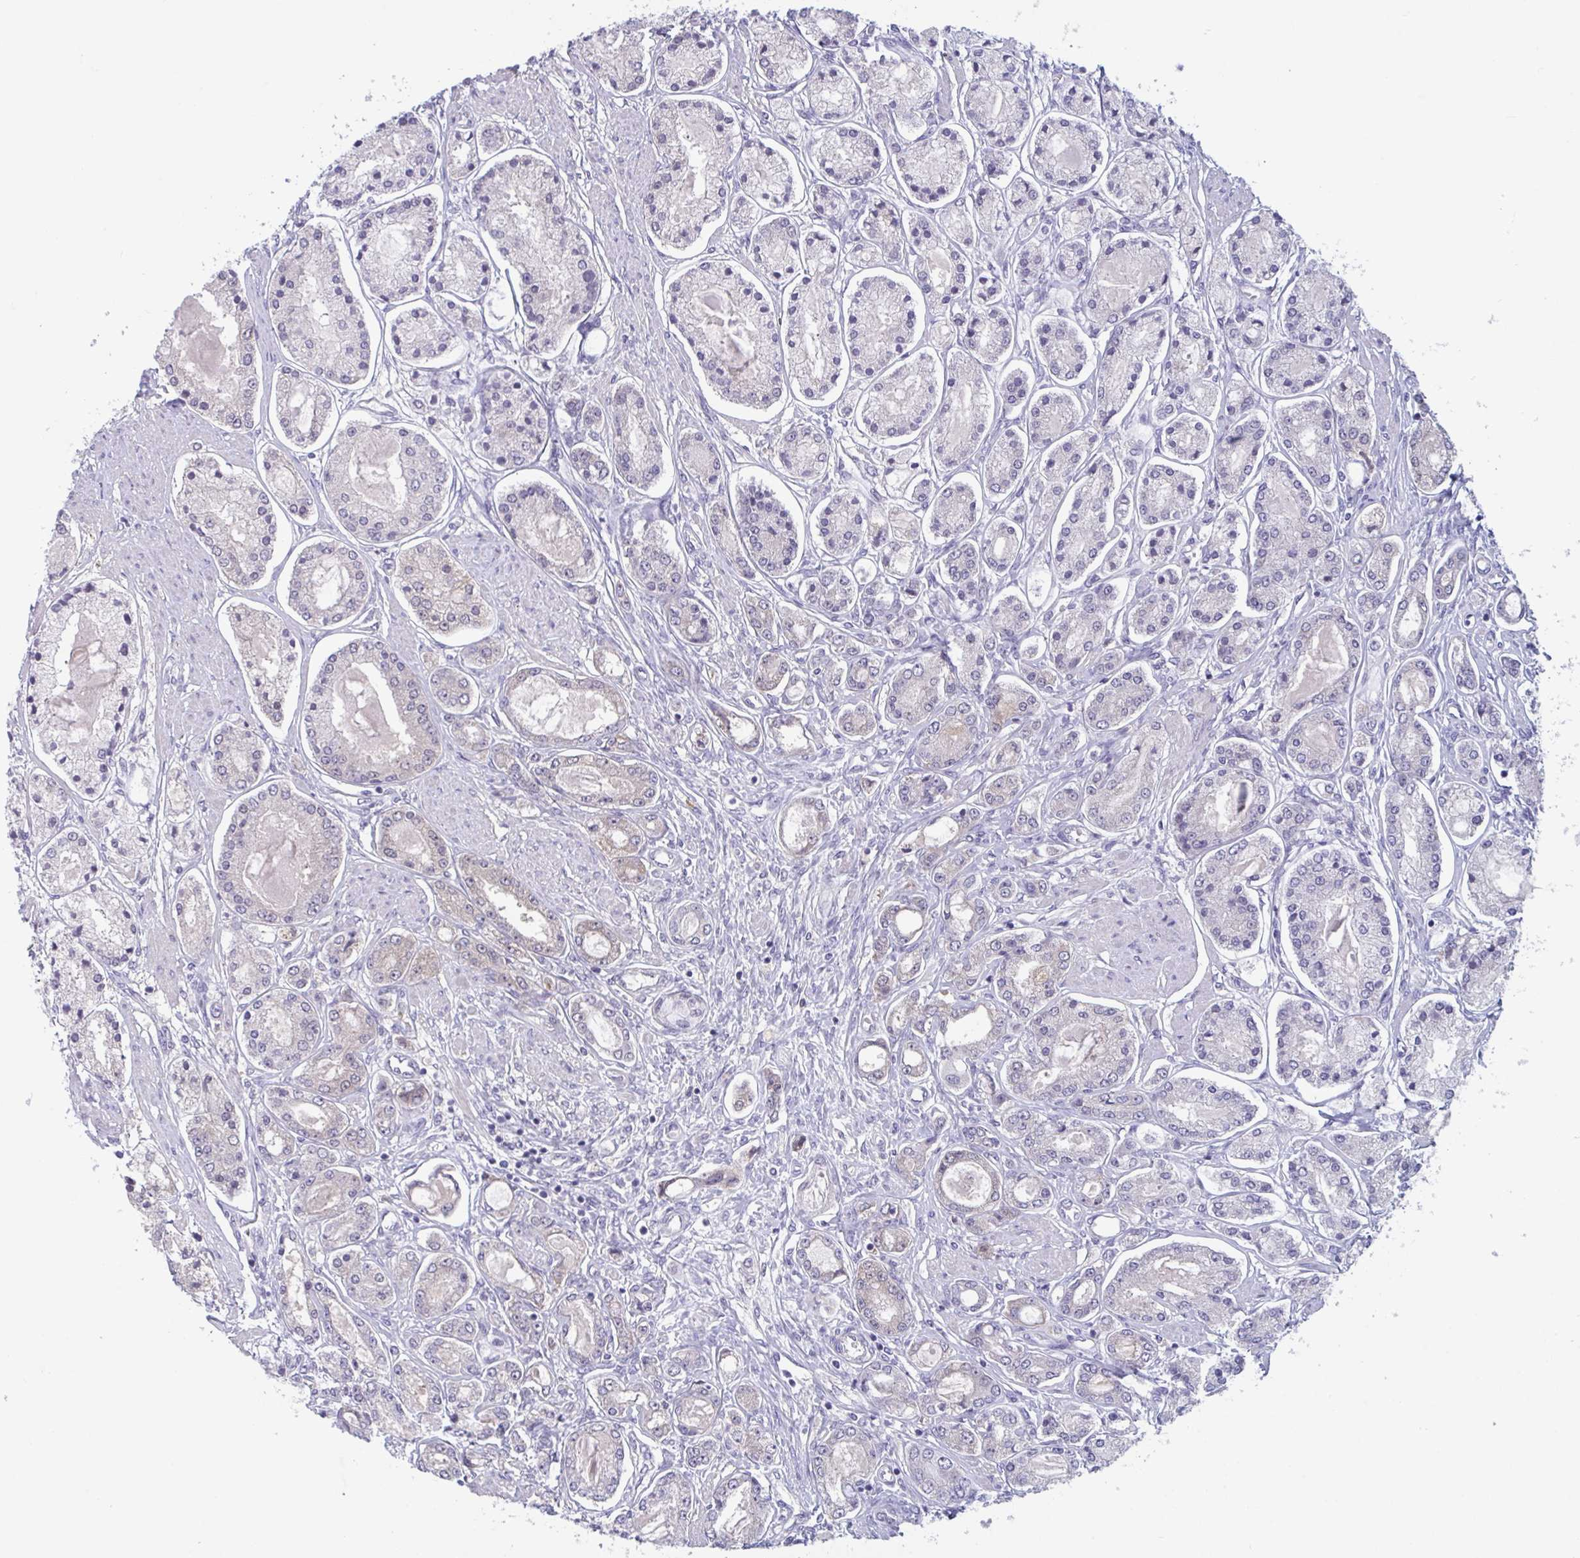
{"staining": {"intensity": "weak", "quantity": "<25%", "location": "cytoplasmic/membranous"}, "tissue": "prostate cancer", "cell_type": "Tumor cells", "image_type": "cancer", "snomed": [{"axis": "morphology", "description": "Adenocarcinoma, High grade"}, {"axis": "topography", "description": "Prostate"}], "caption": "This micrograph is of prostate high-grade adenocarcinoma stained with immunohistochemistry (IHC) to label a protein in brown with the nuclei are counter-stained blue. There is no positivity in tumor cells. Brightfield microscopy of IHC stained with DAB (3,3'-diaminobenzidine) (brown) and hematoxylin (blue), captured at high magnification.", "gene": "RIOK1", "patient": {"sex": "male", "age": 66}}